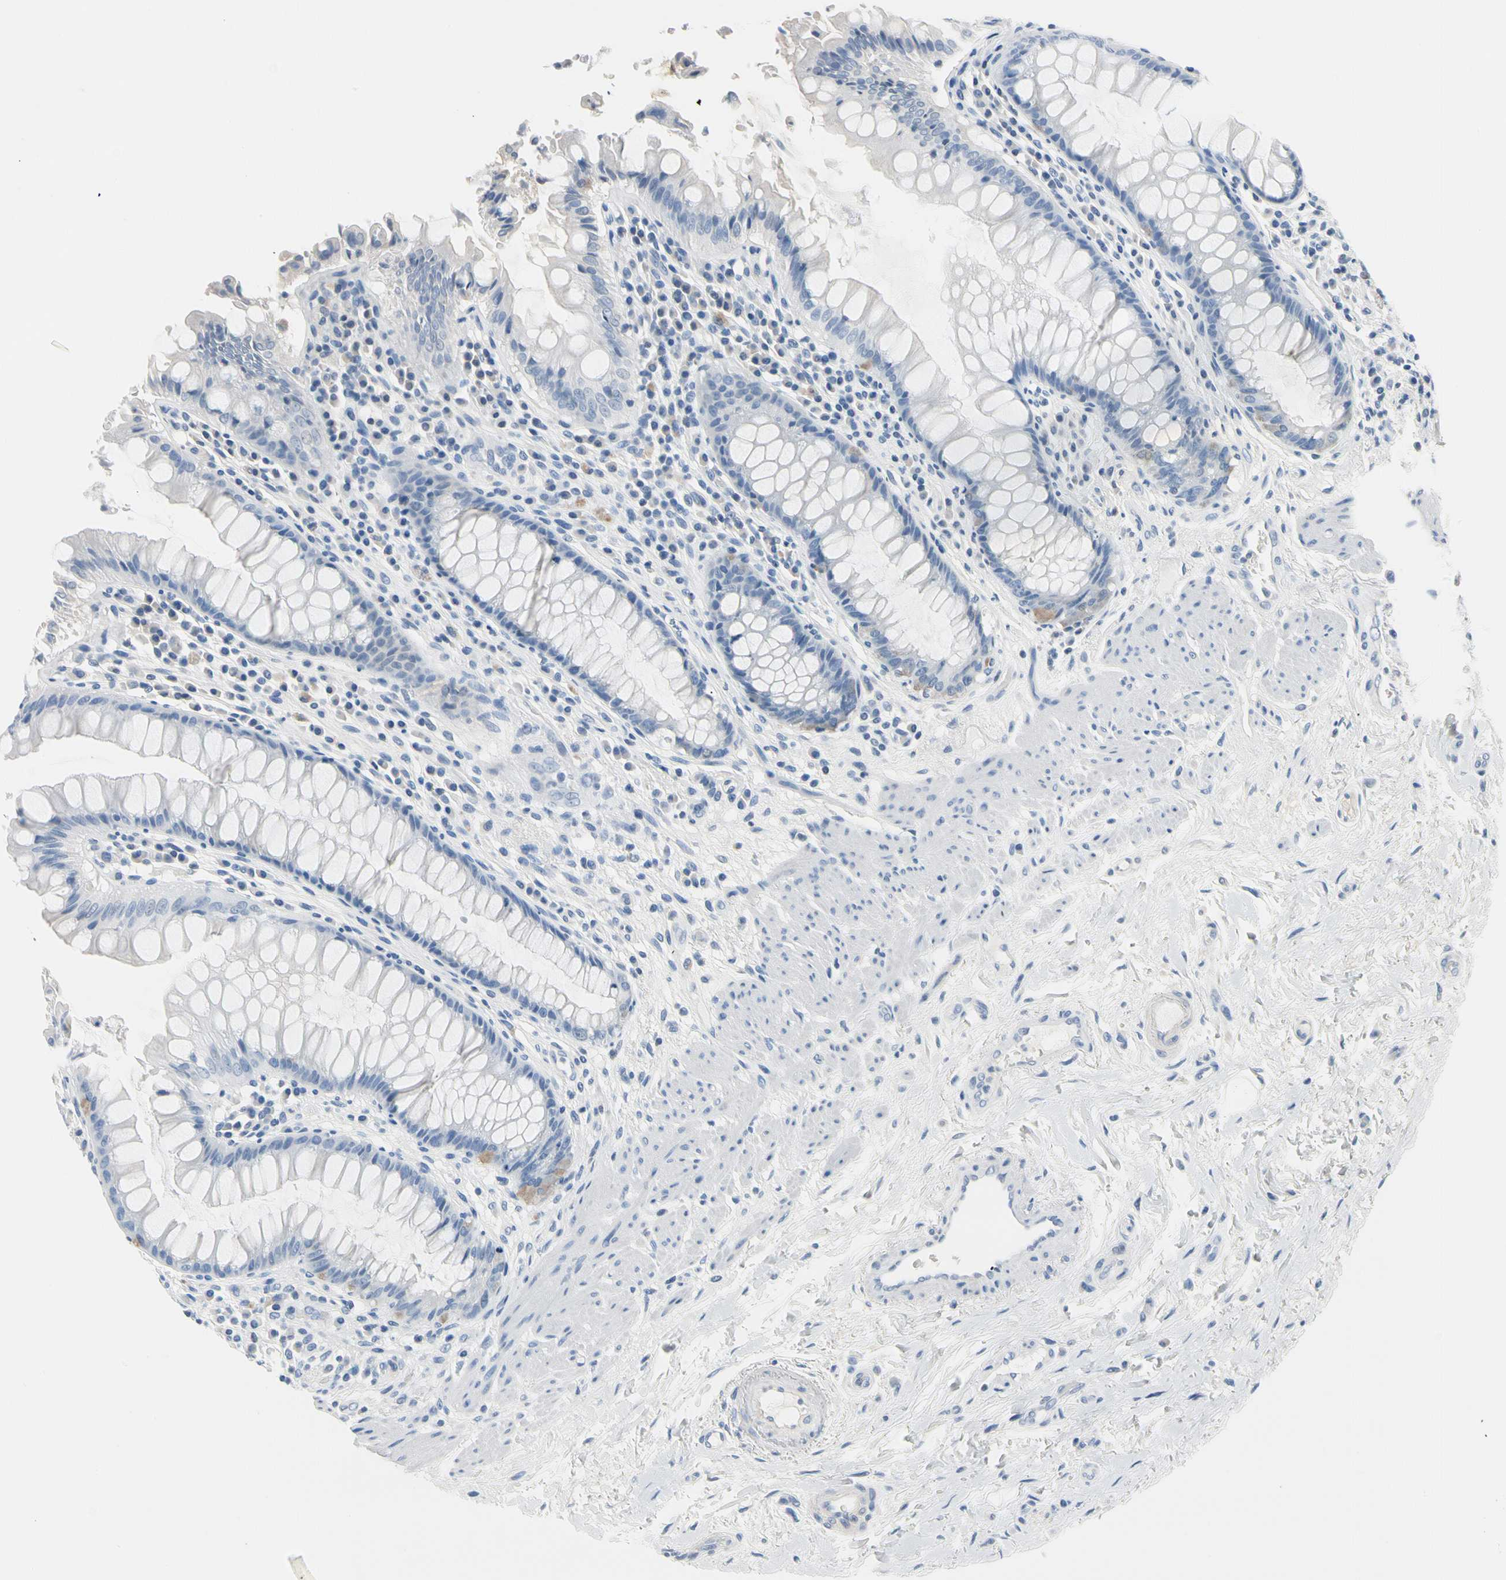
{"staining": {"intensity": "negative", "quantity": "none", "location": "none"}, "tissue": "rectum", "cell_type": "Glandular cells", "image_type": "normal", "snomed": [{"axis": "morphology", "description": "Normal tissue, NOS"}, {"axis": "topography", "description": "Rectum"}], "caption": "Immunohistochemistry (IHC) histopathology image of unremarkable human rectum stained for a protein (brown), which exhibits no positivity in glandular cells.", "gene": "MARK1", "patient": {"sex": "female", "age": 75}}